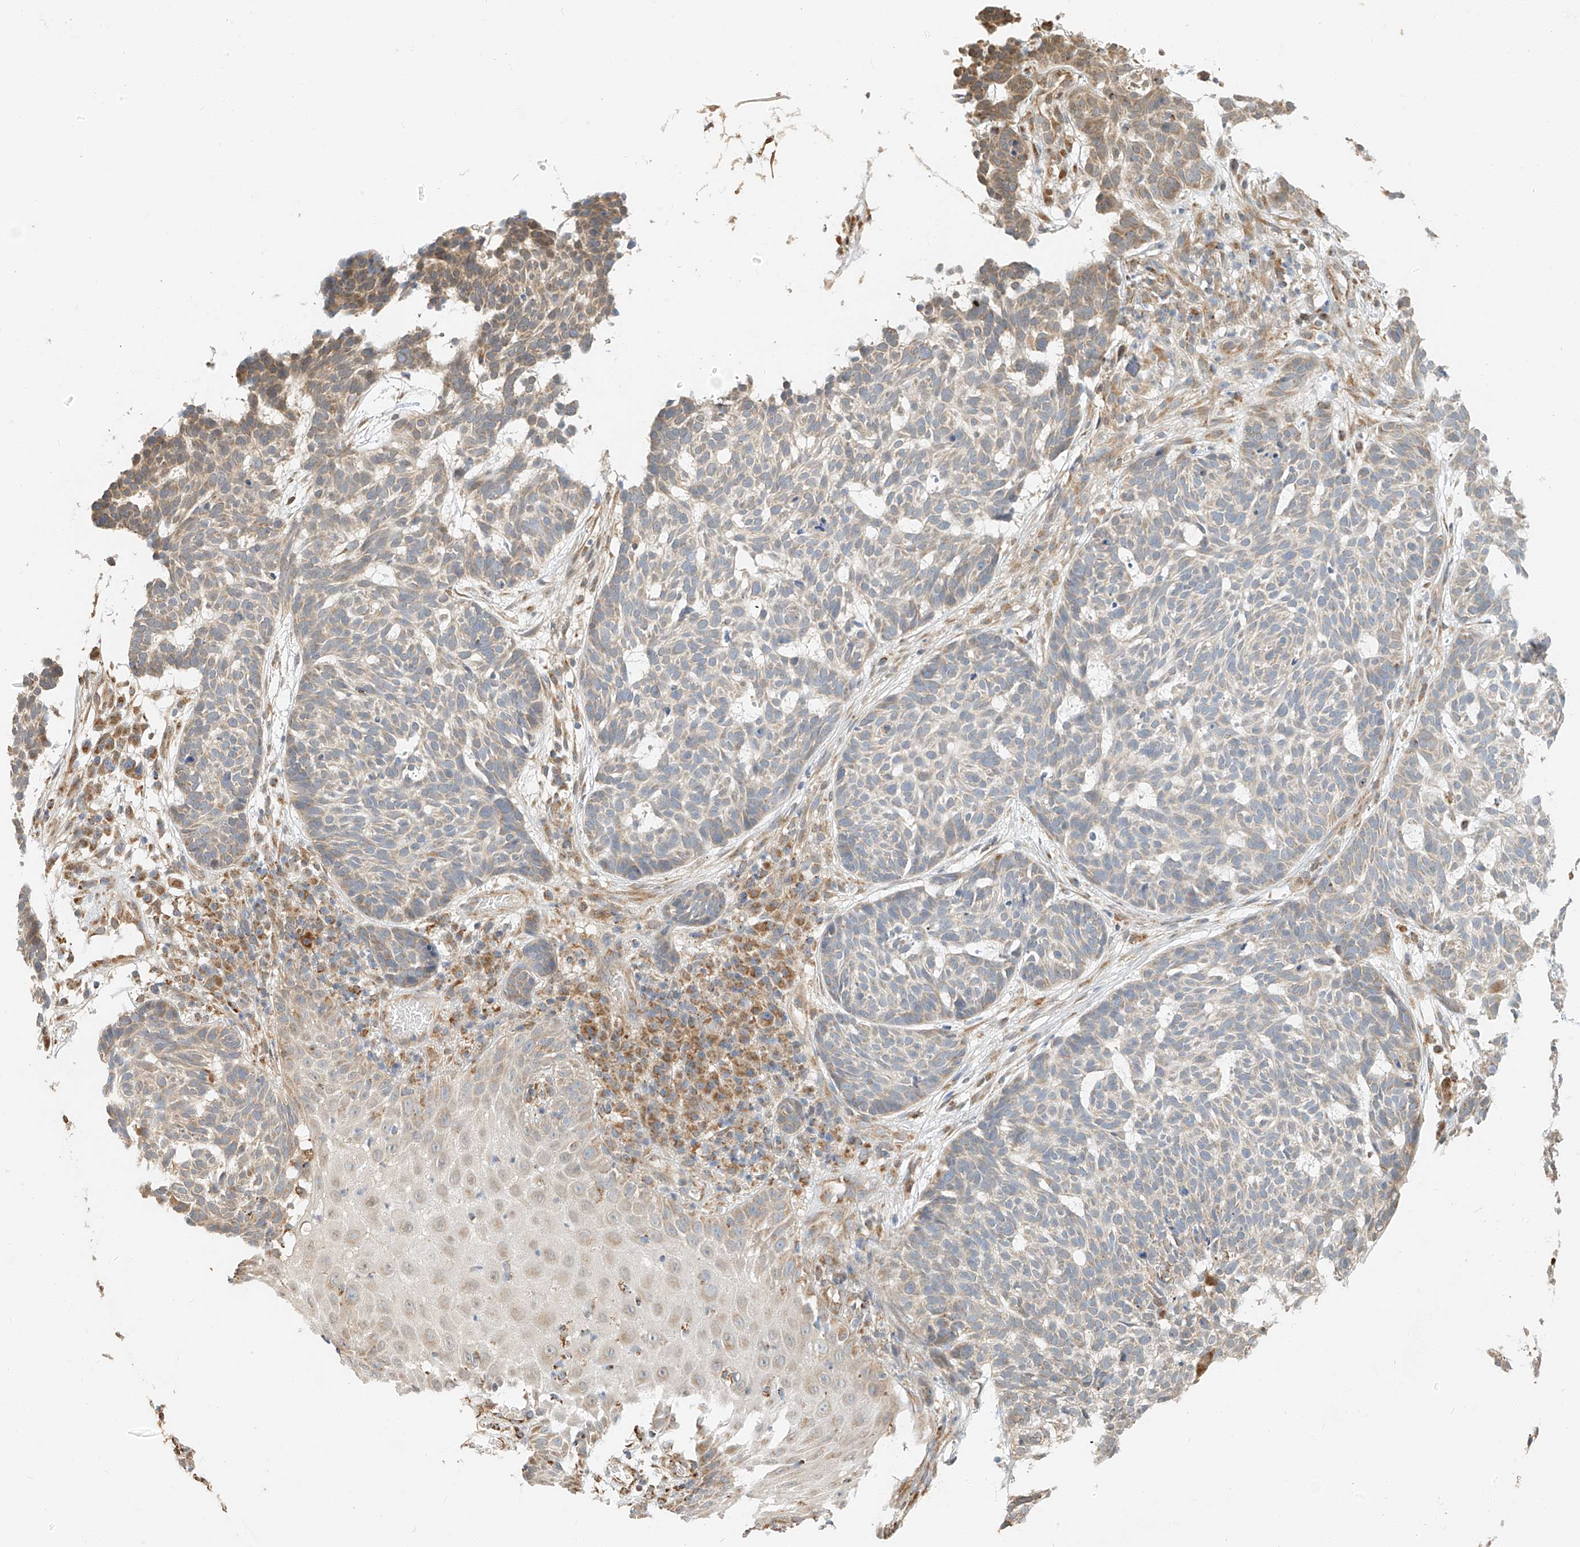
{"staining": {"intensity": "weak", "quantity": "25%-75%", "location": "cytoplasmic/membranous"}, "tissue": "skin cancer", "cell_type": "Tumor cells", "image_type": "cancer", "snomed": [{"axis": "morphology", "description": "Basal cell carcinoma"}, {"axis": "topography", "description": "Skin"}], "caption": "Protein expression analysis of skin cancer (basal cell carcinoma) reveals weak cytoplasmic/membranous positivity in approximately 25%-75% of tumor cells.", "gene": "YIPF7", "patient": {"sex": "male", "age": 85}}